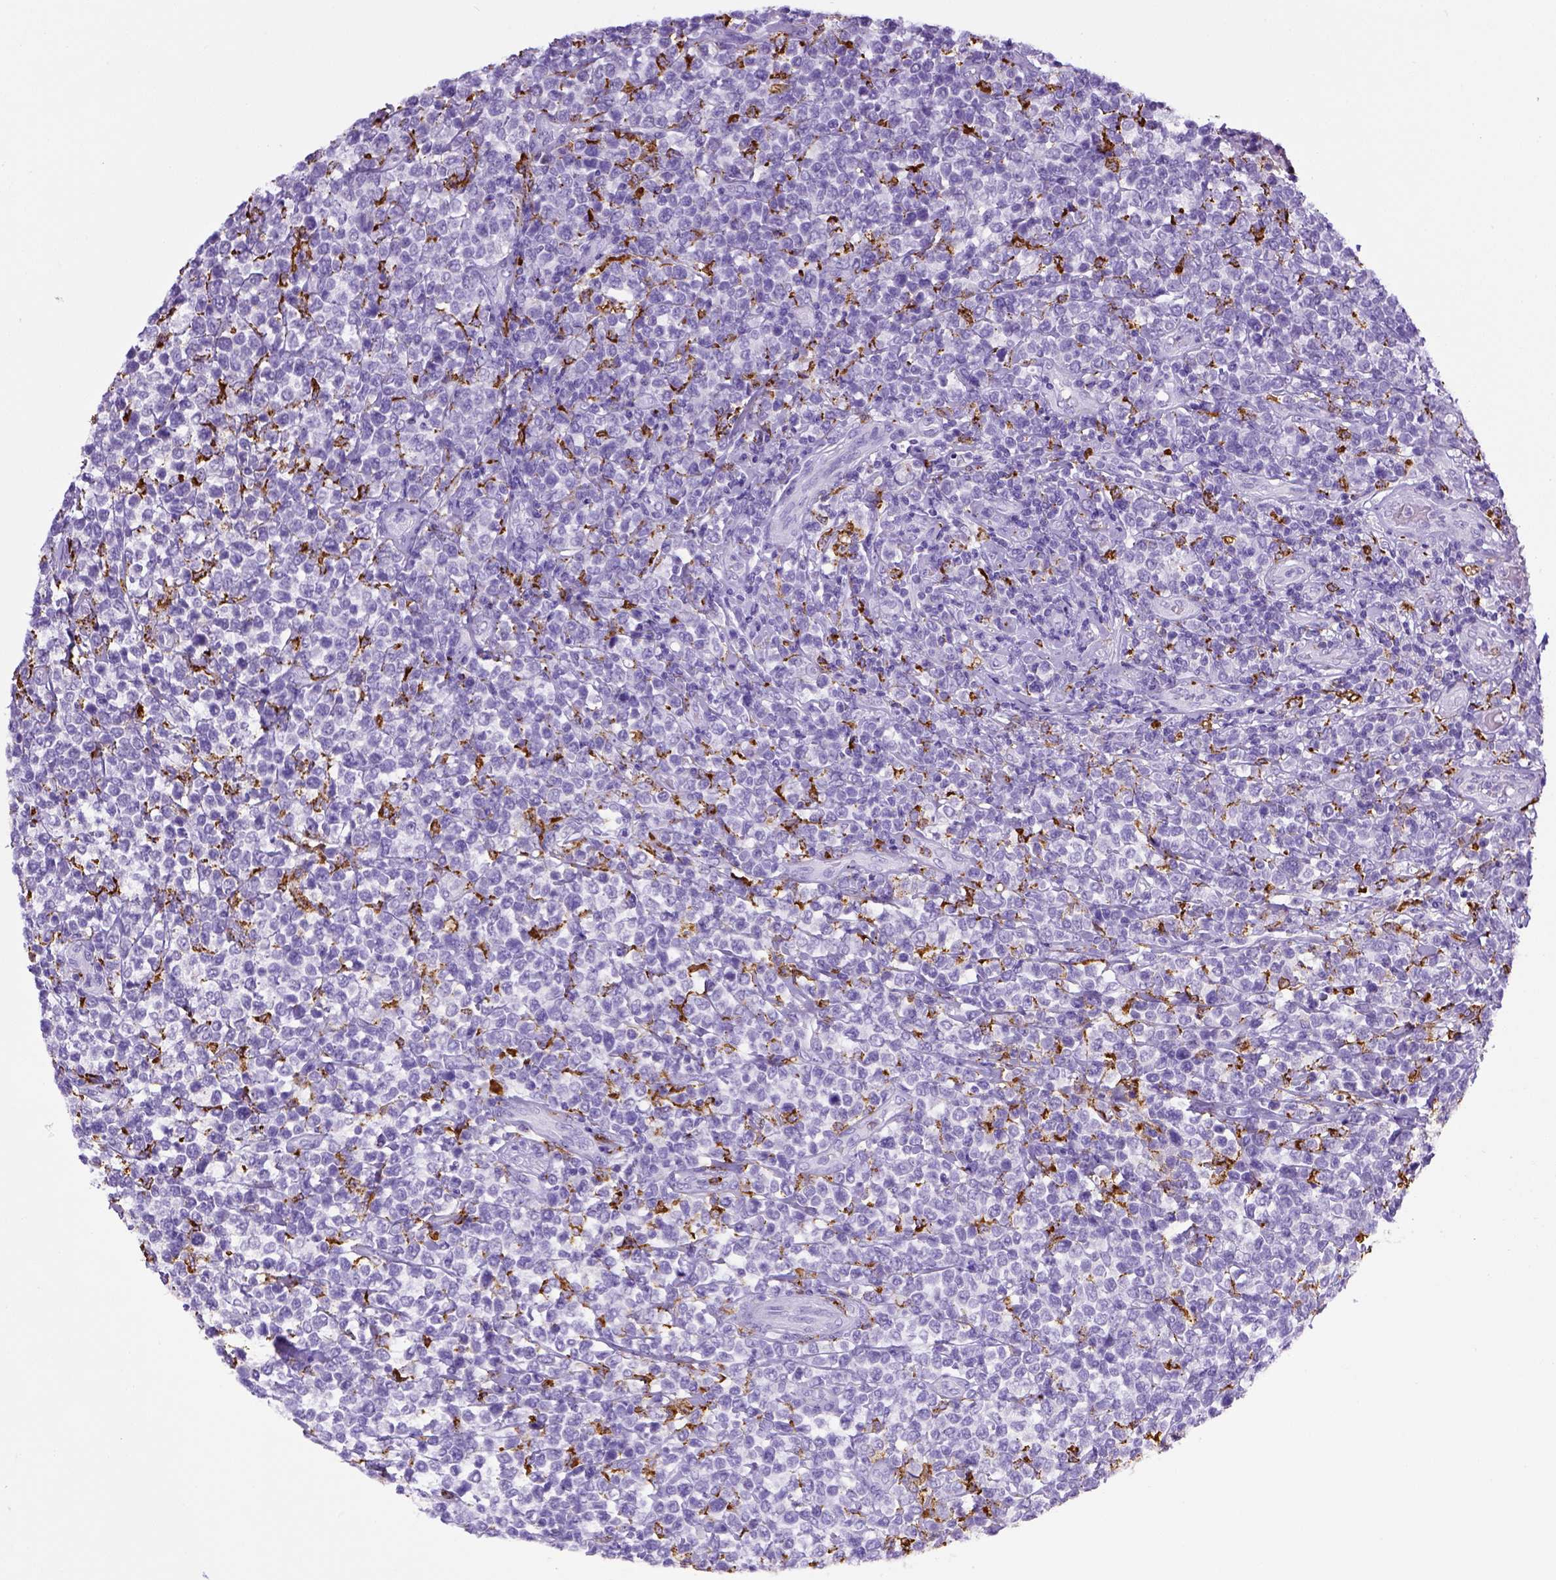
{"staining": {"intensity": "negative", "quantity": "none", "location": "none"}, "tissue": "lymphoma", "cell_type": "Tumor cells", "image_type": "cancer", "snomed": [{"axis": "morphology", "description": "Malignant lymphoma, non-Hodgkin's type, High grade"}, {"axis": "topography", "description": "Soft tissue"}], "caption": "A micrograph of lymphoma stained for a protein demonstrates no brown staining in tumor cells.", "gene": "CD68", "patient": {"sex": "female", "age": 56}}